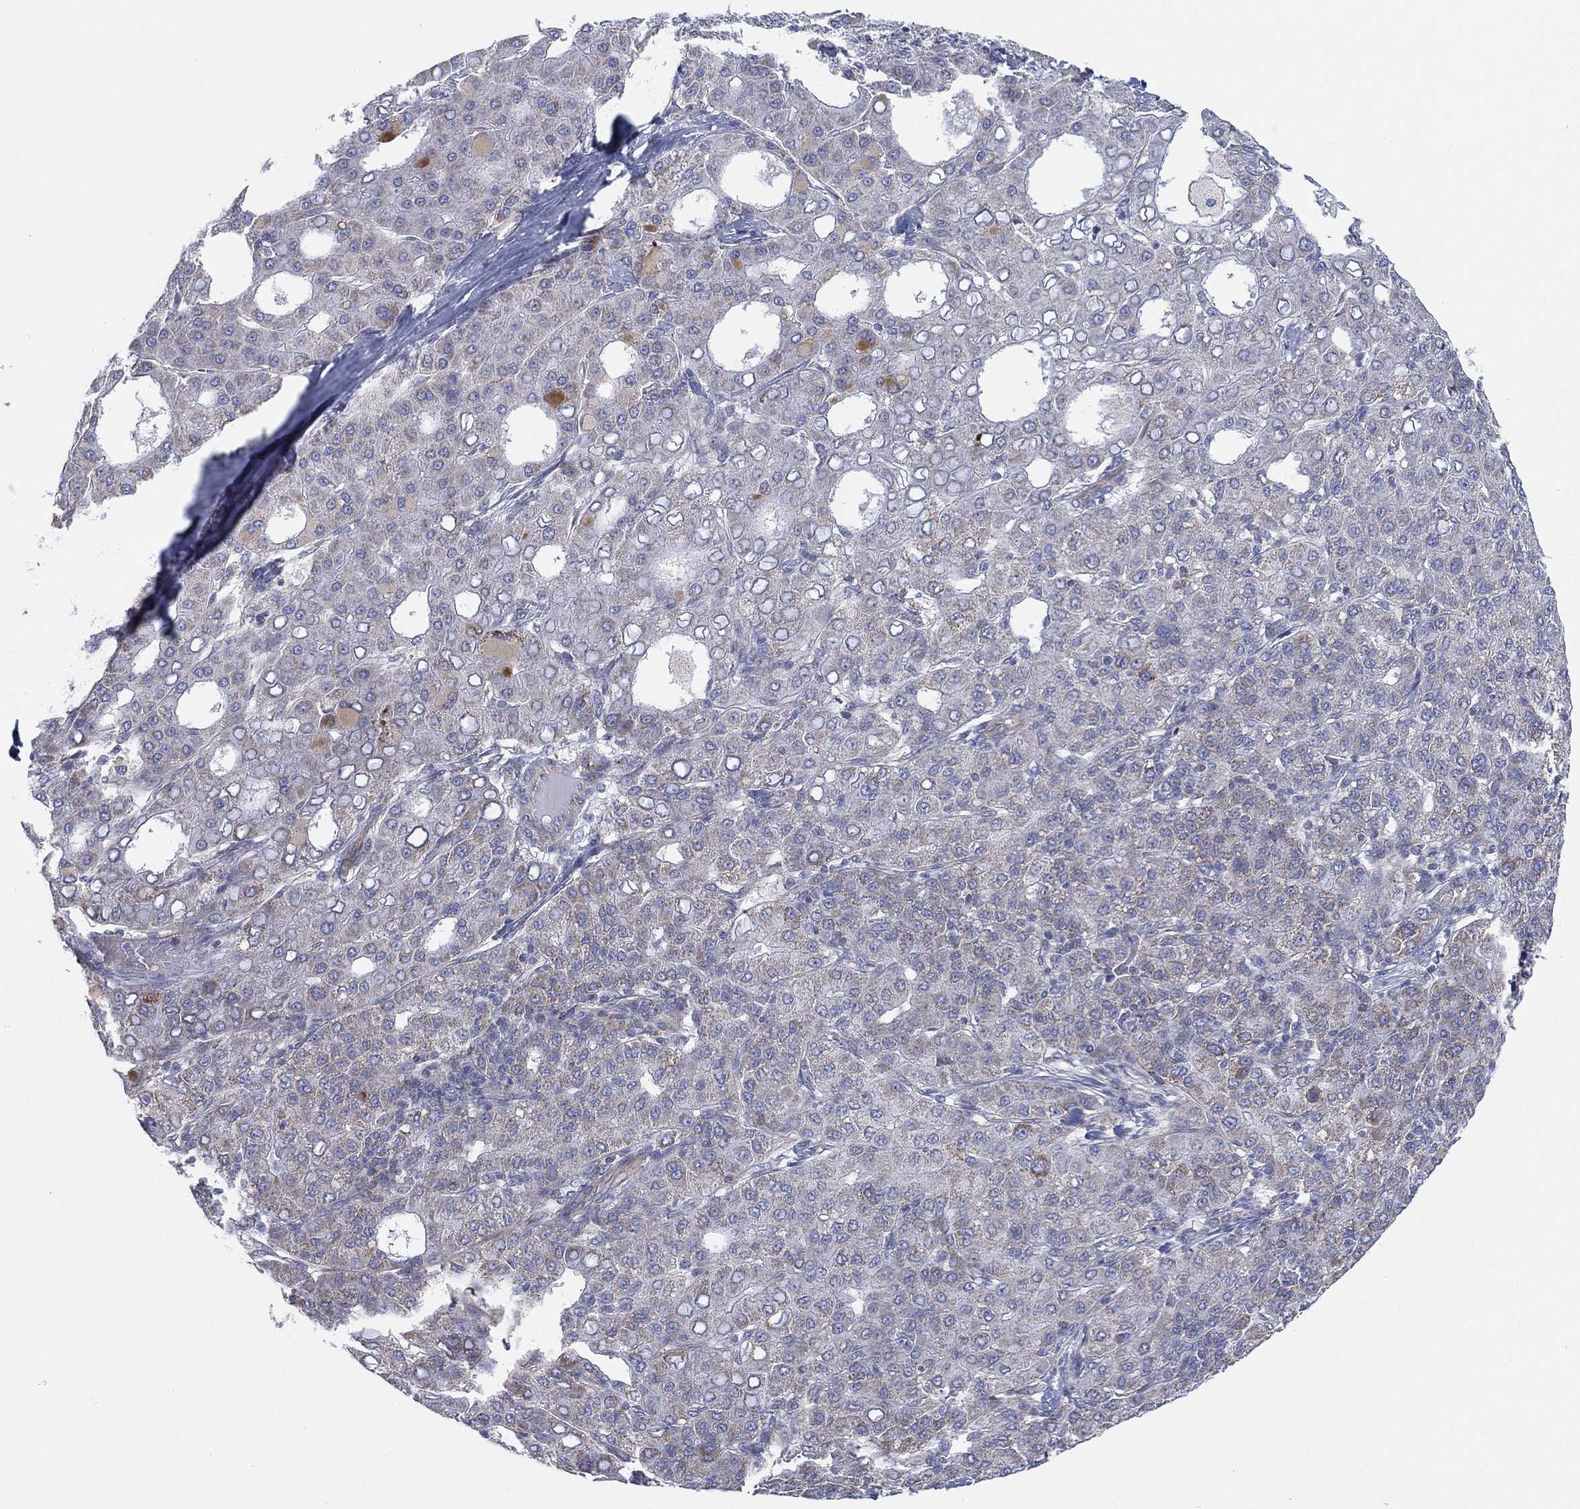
{"staining": {"intensity": "weak", "quantity": "<25%", "location": "cytoplasmic/membranous"}, "tissue": "liver cancer", "cell_type": "Tumor cells", "image_type": "cancer", "snomed": [{"axis": "morphology", "description": "Carcinoma, Hepatocellular, NOS"}, {"axis": "topography", "description": "Liver"}], "caption": "Liver hepatocellular carcinoma was stained to show a protein in brown. There is no significant positivity in tumor cells. Nuclei are stained in blue.", "gene": "INA", "patient": {"sex": "male", "age": 65}}